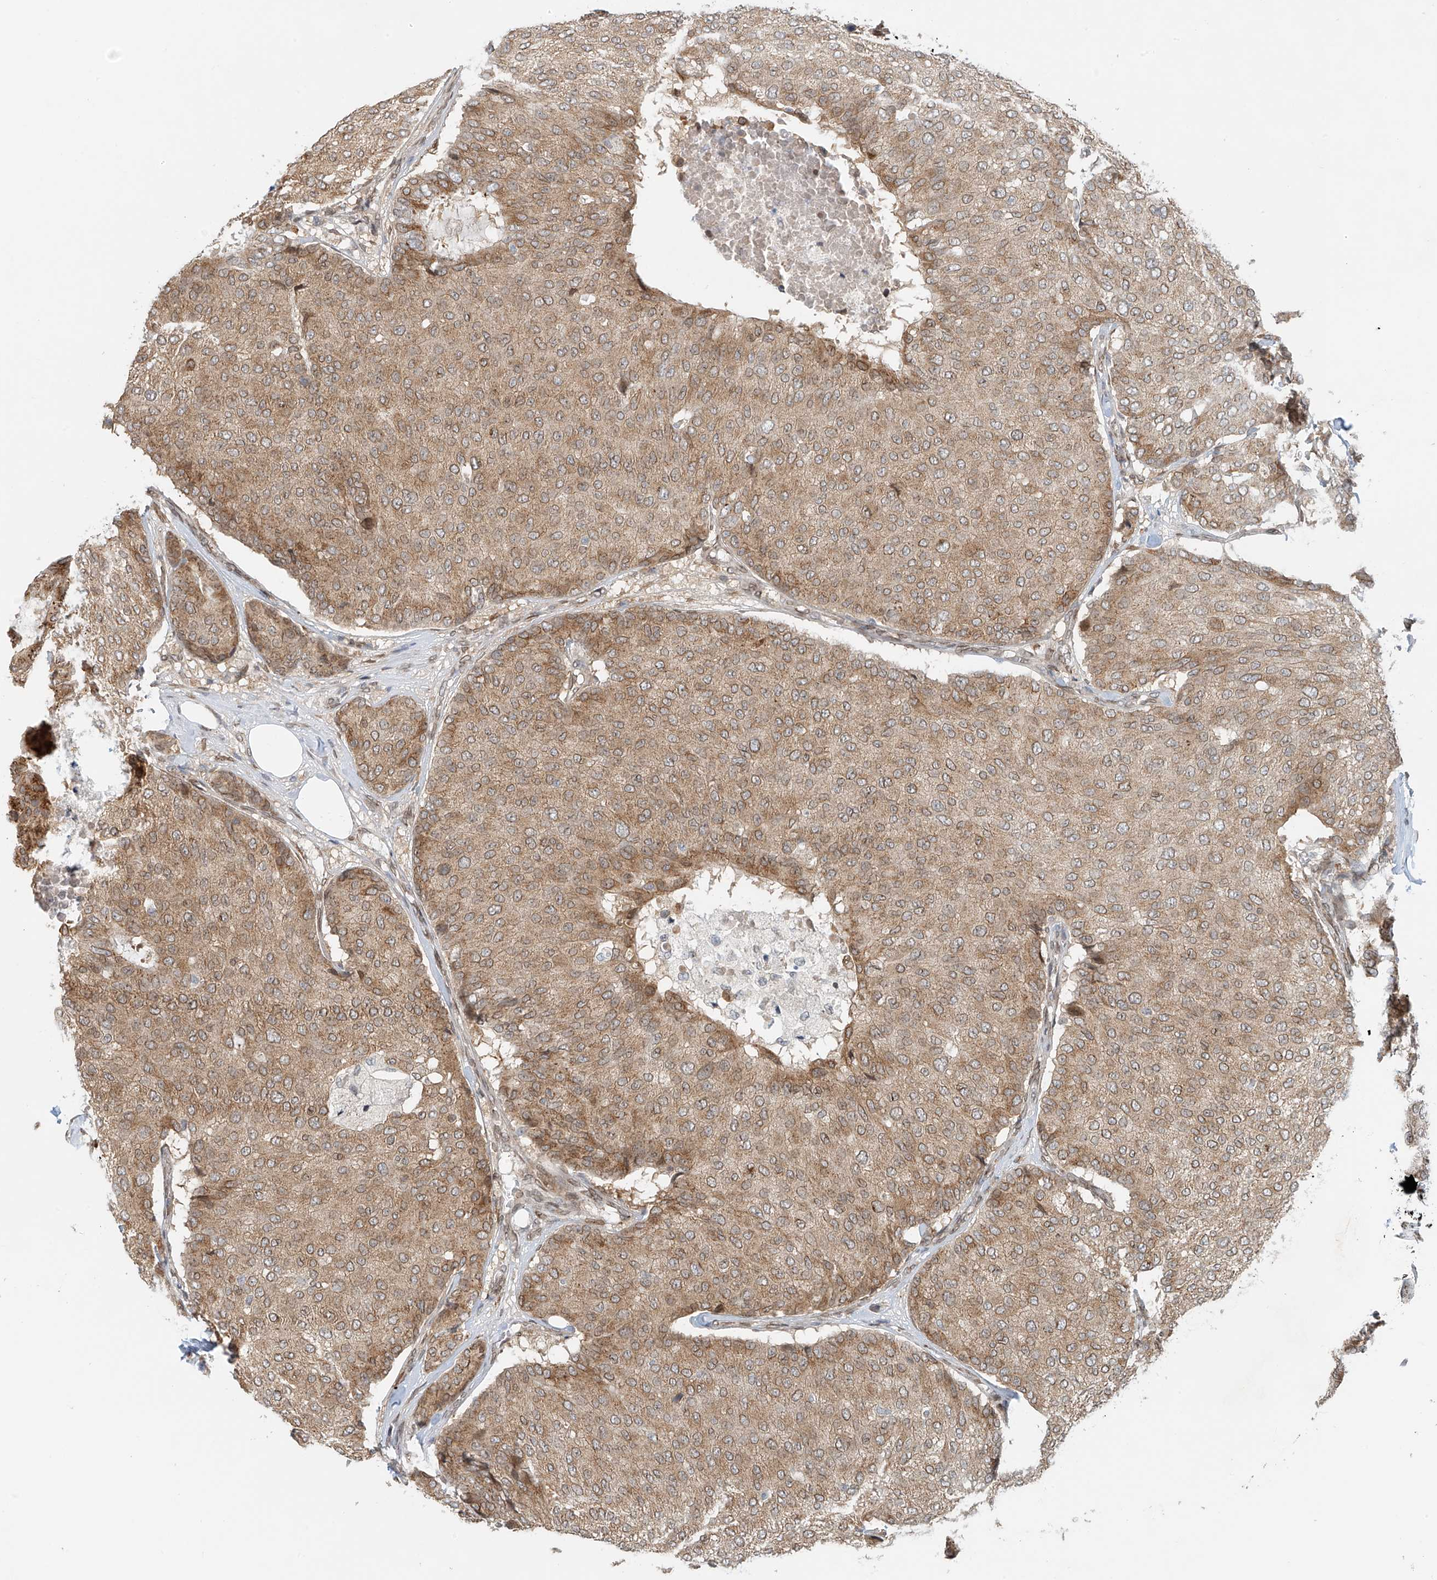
{"staining": {"intensity": "moderate", "quantity": ">75%", "location": "cytoplasmic/membranous"}, "tissue": "breast cancer", "cell_type": "Tumor cells", "image_type": "cancer", "snomed": [{"axis": "morphology", "description": "Duct carcinoma"}, {"axis": "topography", "description": "Breast"}], "caption": "Immunohistochemical staining of human invasive ductal carcinoma (breast) shows moderate cytoplasmic/membranous protein staining in about >75% of tumor cells. Using DAB (brown) and hematoxylin (blue) stains, captured at high magnification using brightfield microscopy.", "gene": "STARD9", "patient": {"sex": "female", "age": 75}}